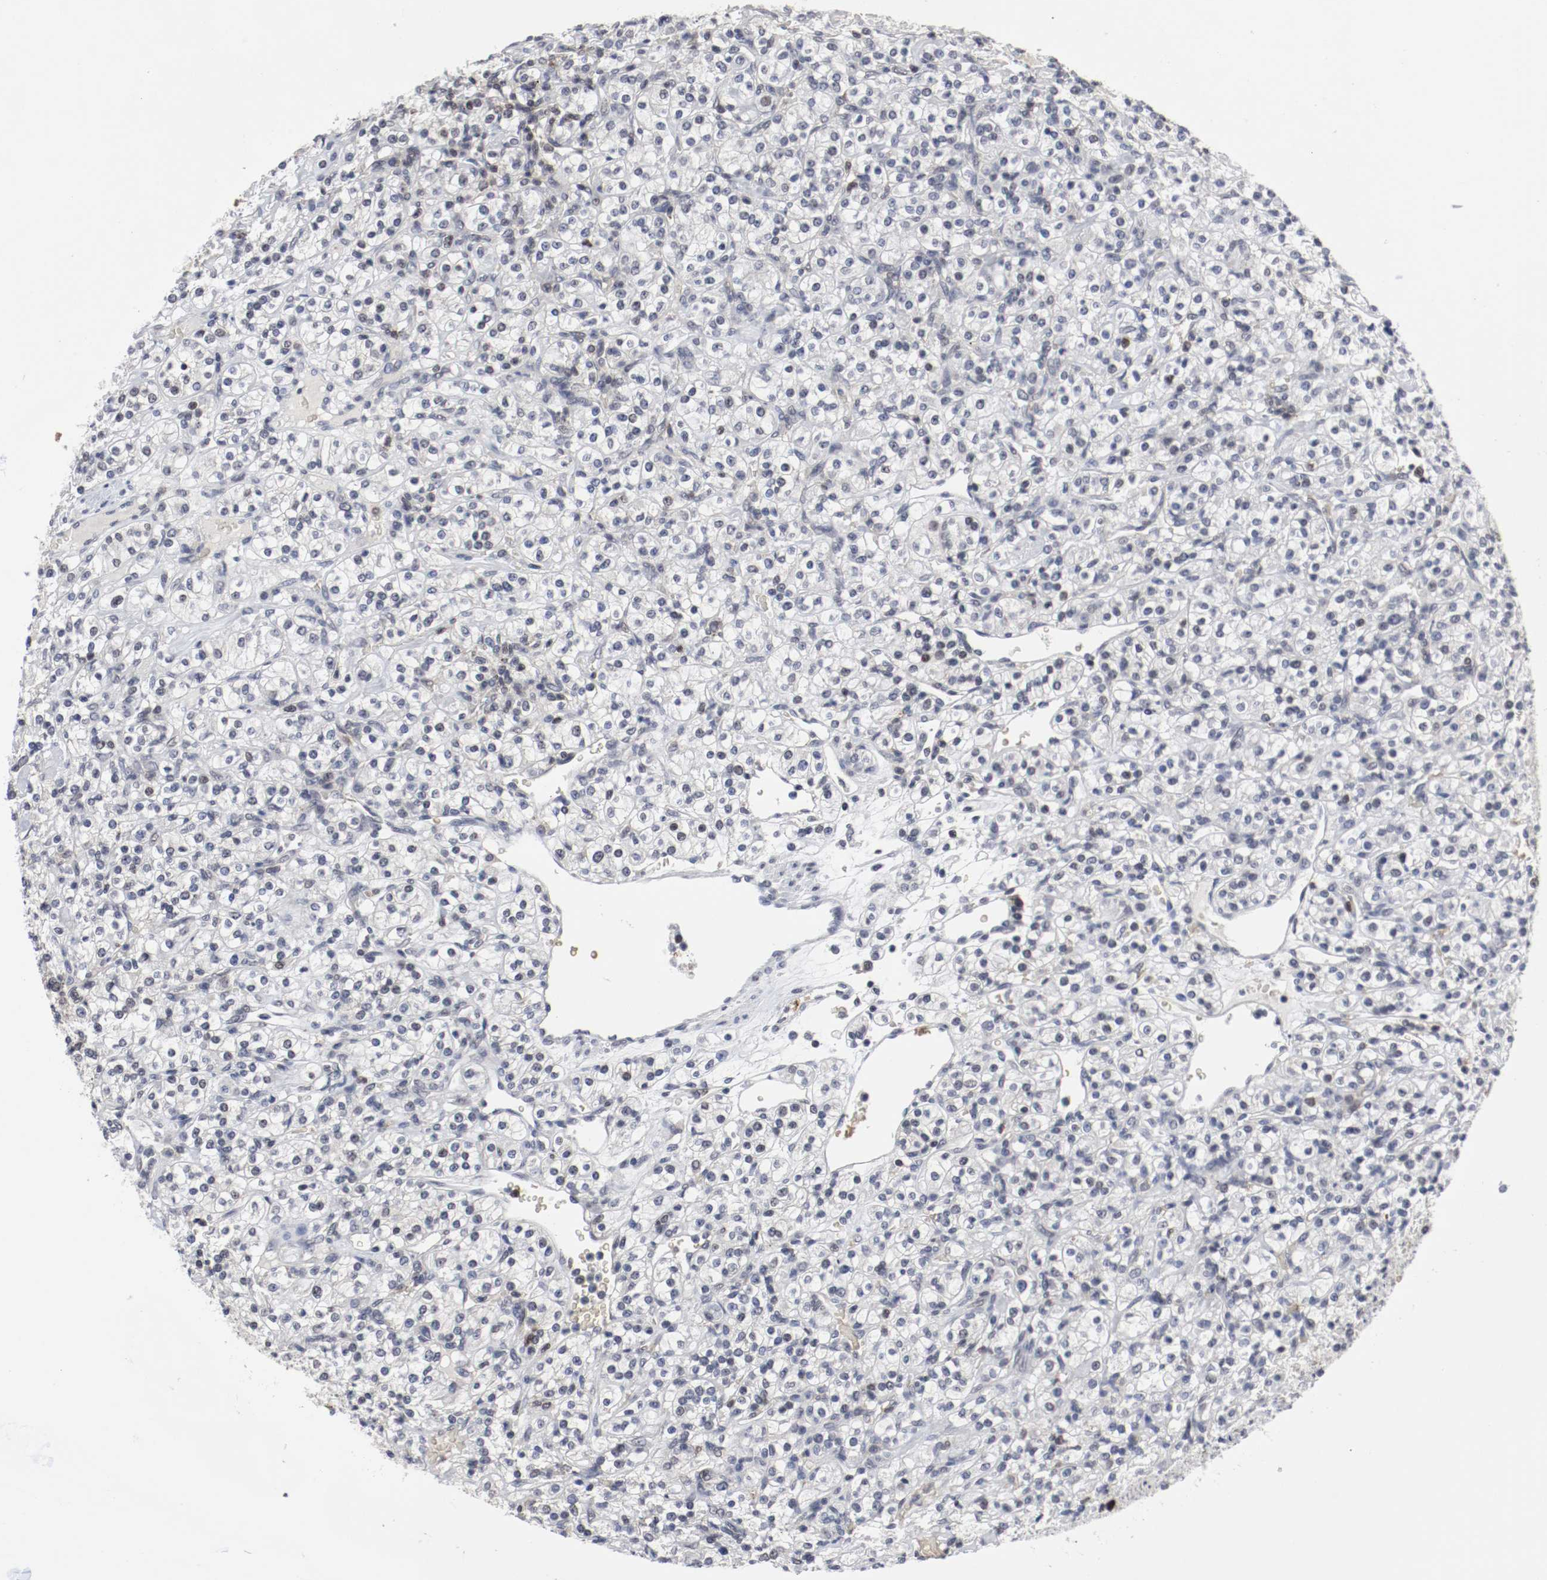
{"staining": {"intensity": "negative", "quantity": "none", "location": "none"}, "tissue": "renal cancer", "cell_type": "Tumor cells", "image_type": "cancer", "snomed": [{"axis": "morphology", "description": "Adenocarcinoma, NOS"}, {"axis": "topography", "description": "Kidney"}], "caption": "There is no significant staining in tumor cells of renal adenocarcinoma.", "gene": "JUND", "patient": {"sex": "male", "age": 77}}